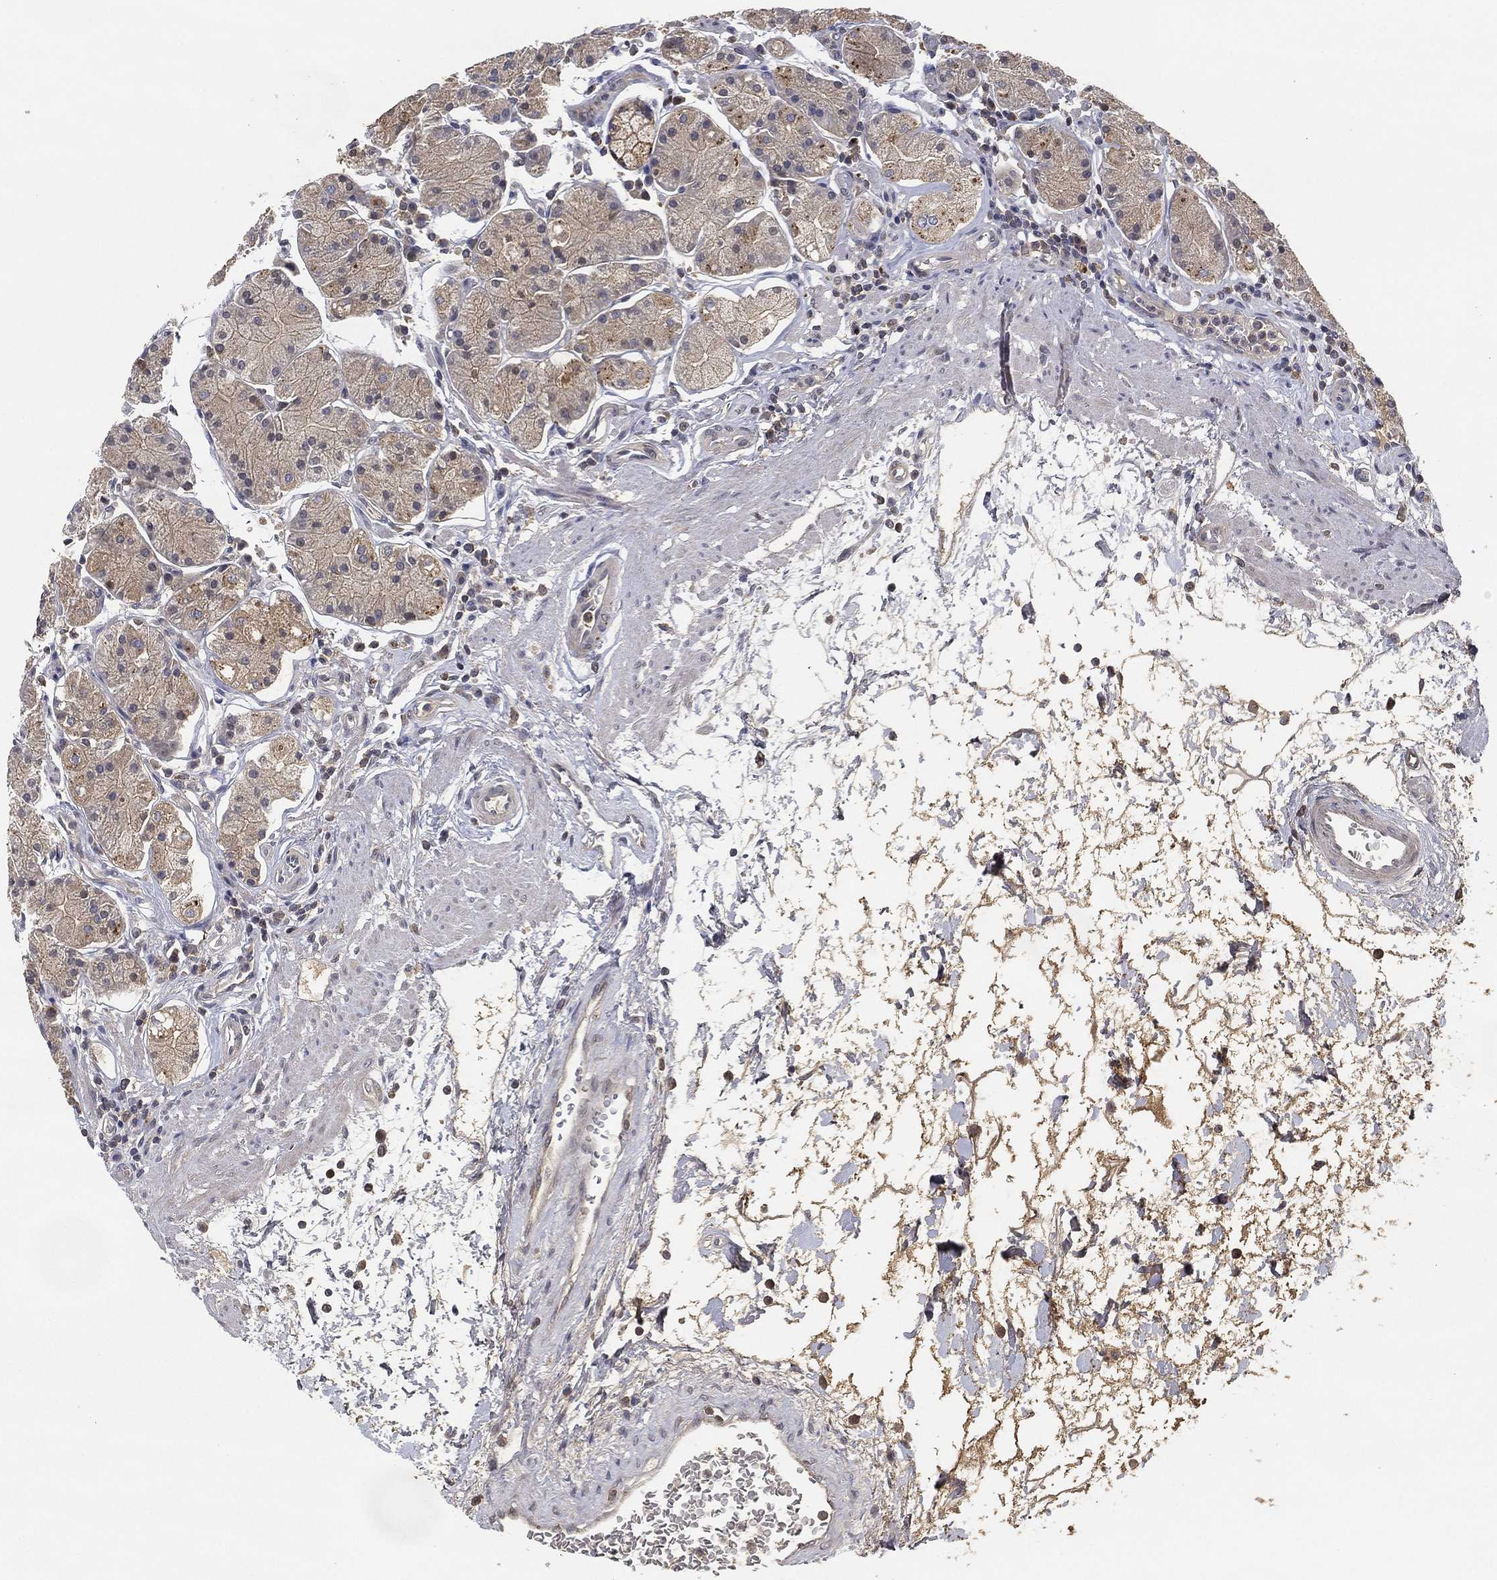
{"staining": {"intensity": "moderate", "quantity": "25%-75%", "location": "cytoplasmic/membranous"}, "tissue": "stomach", "cell_type": "Glandular cells", "image_type": "normal", "snomed": [{"axis": "morphology", "description": "Normal tissue, NOS"}, {"axis": "topography", "description": "Stomach"}], "caption": "Immunohistochemical staining of normal stomach shows 25%-75% levels of moderate cytoplasmic/membranous protein positivity in about 25%-75% of glandular cells. (DAB (3,3'-diaminobenzidine) = brown stain, brightfield microscopy at high magnification).", "gene": "CFAP251", "patient": {"sex": "male", "age": 54}}